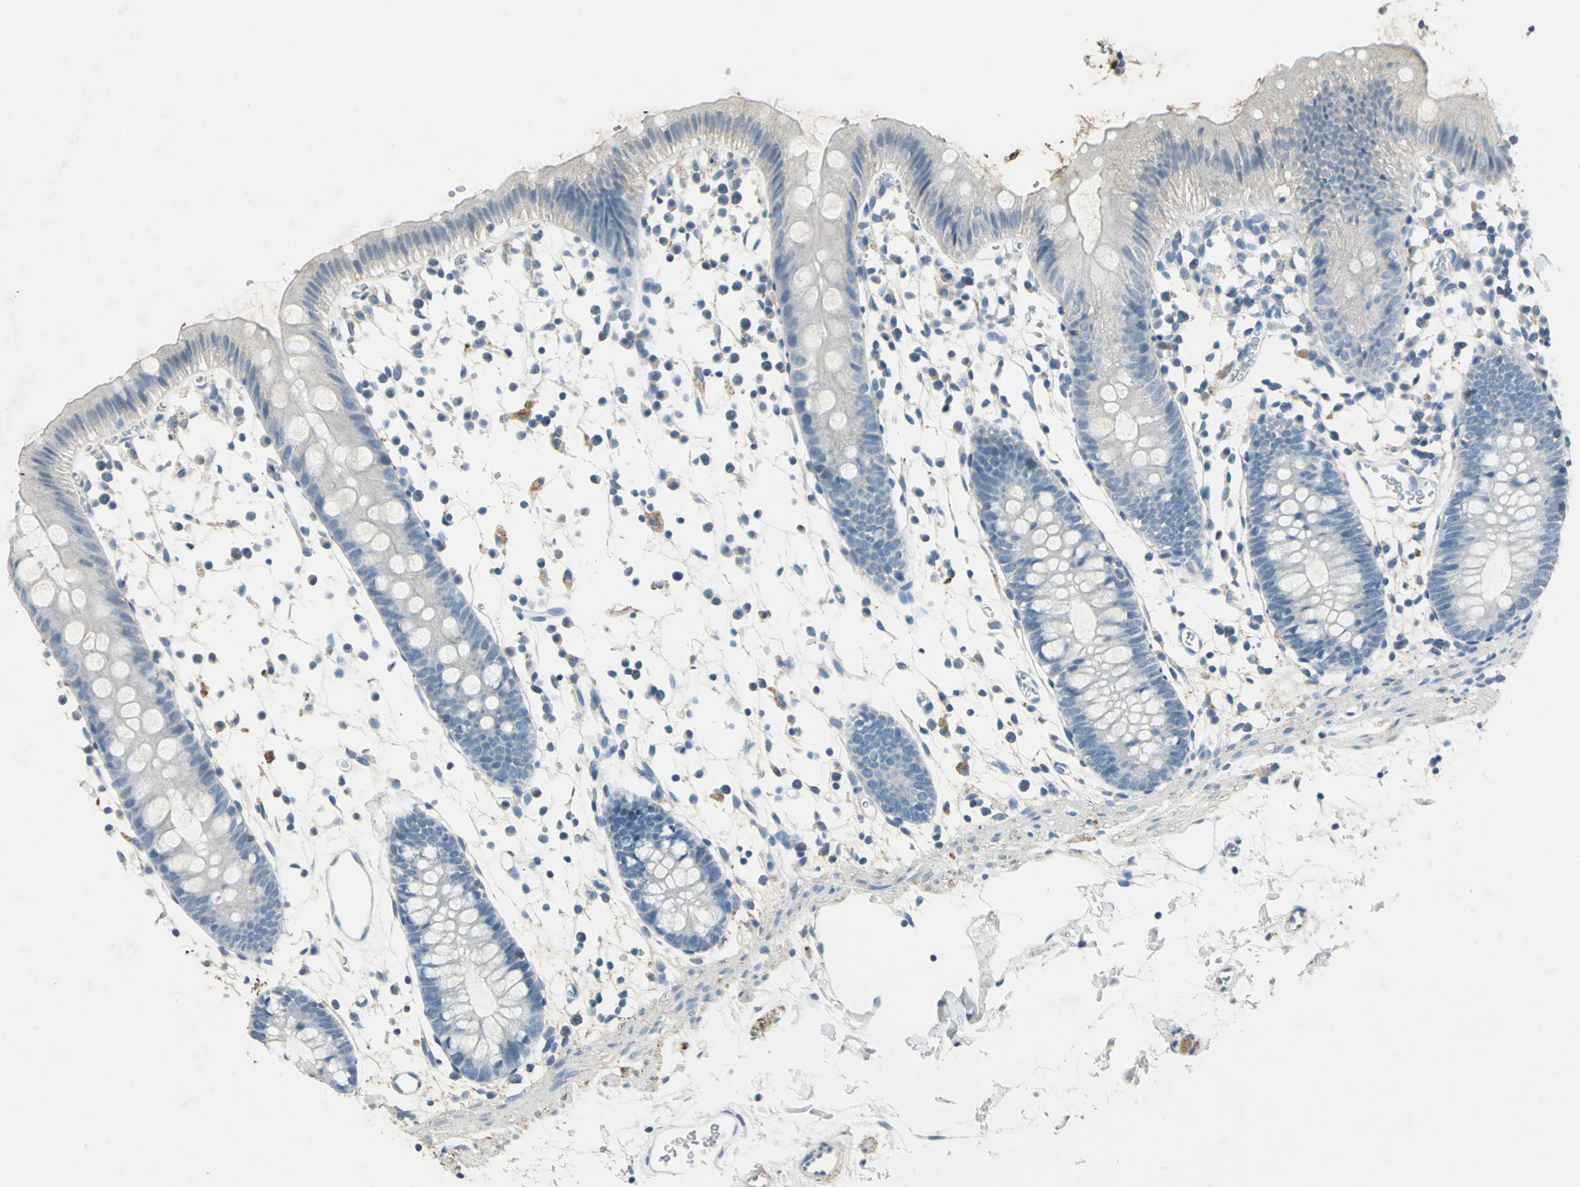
{"staining": {"intensity": "negative", "quantity": "none", "location": "none"}, "tissue": "colon", "cell_type": "Endothelial cells", "image_type": "normal", "snomed": [{"axis": "morphology", "description": "Normal tissue, NOS"}, {"axis": "topography", "description": "Colon"}], "caption": "DAB immunohistochemical staining of benign colon shows no significant positivity in endothelial cells.", "gene": "CAMK2B", "patient": {"sex": "male", "age": 14}}